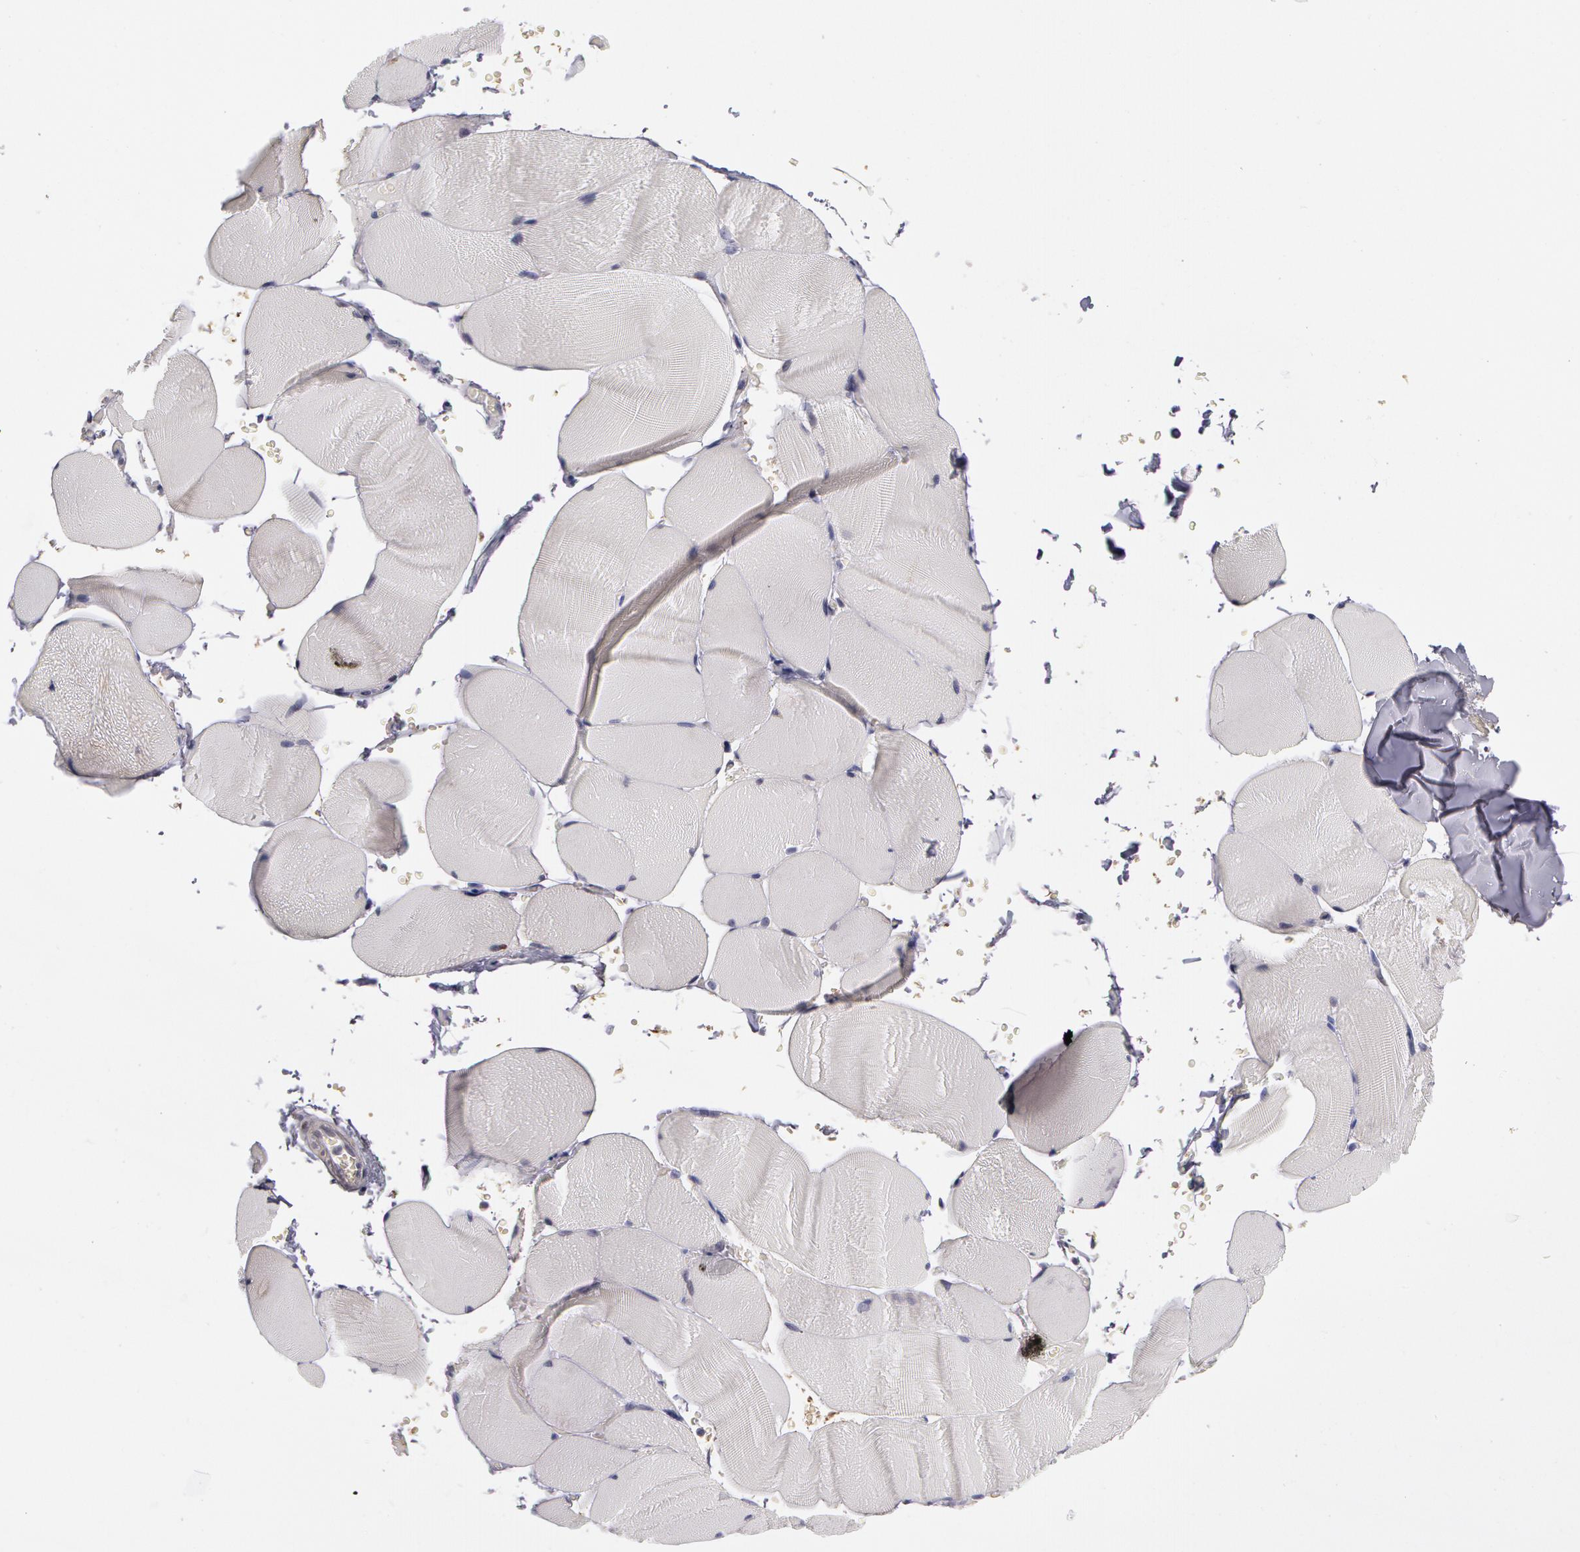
{"staining": {"intensity": "negative", "quantity": "none", "location": "none"}, "tissue": "skeletal muscle", "cell_type": "Myocytes", "image_type": "normal", "snomed": [{"axis": "morphology", "description": "Normal tissue, NOS"}, {"axis": "topography", "description": "Skeletal muscle"}], "caption": "Immunohistochemistry photomicrograph of normal skeletal muscle: skeletal muscle stained with DAB reveals no significant protein staining in myocytes. (DAB immunohistochemistry with hematoxylin counter stain).", "gene": "PRICKLE1", "patient": {"sex": "male", "age": 71}}